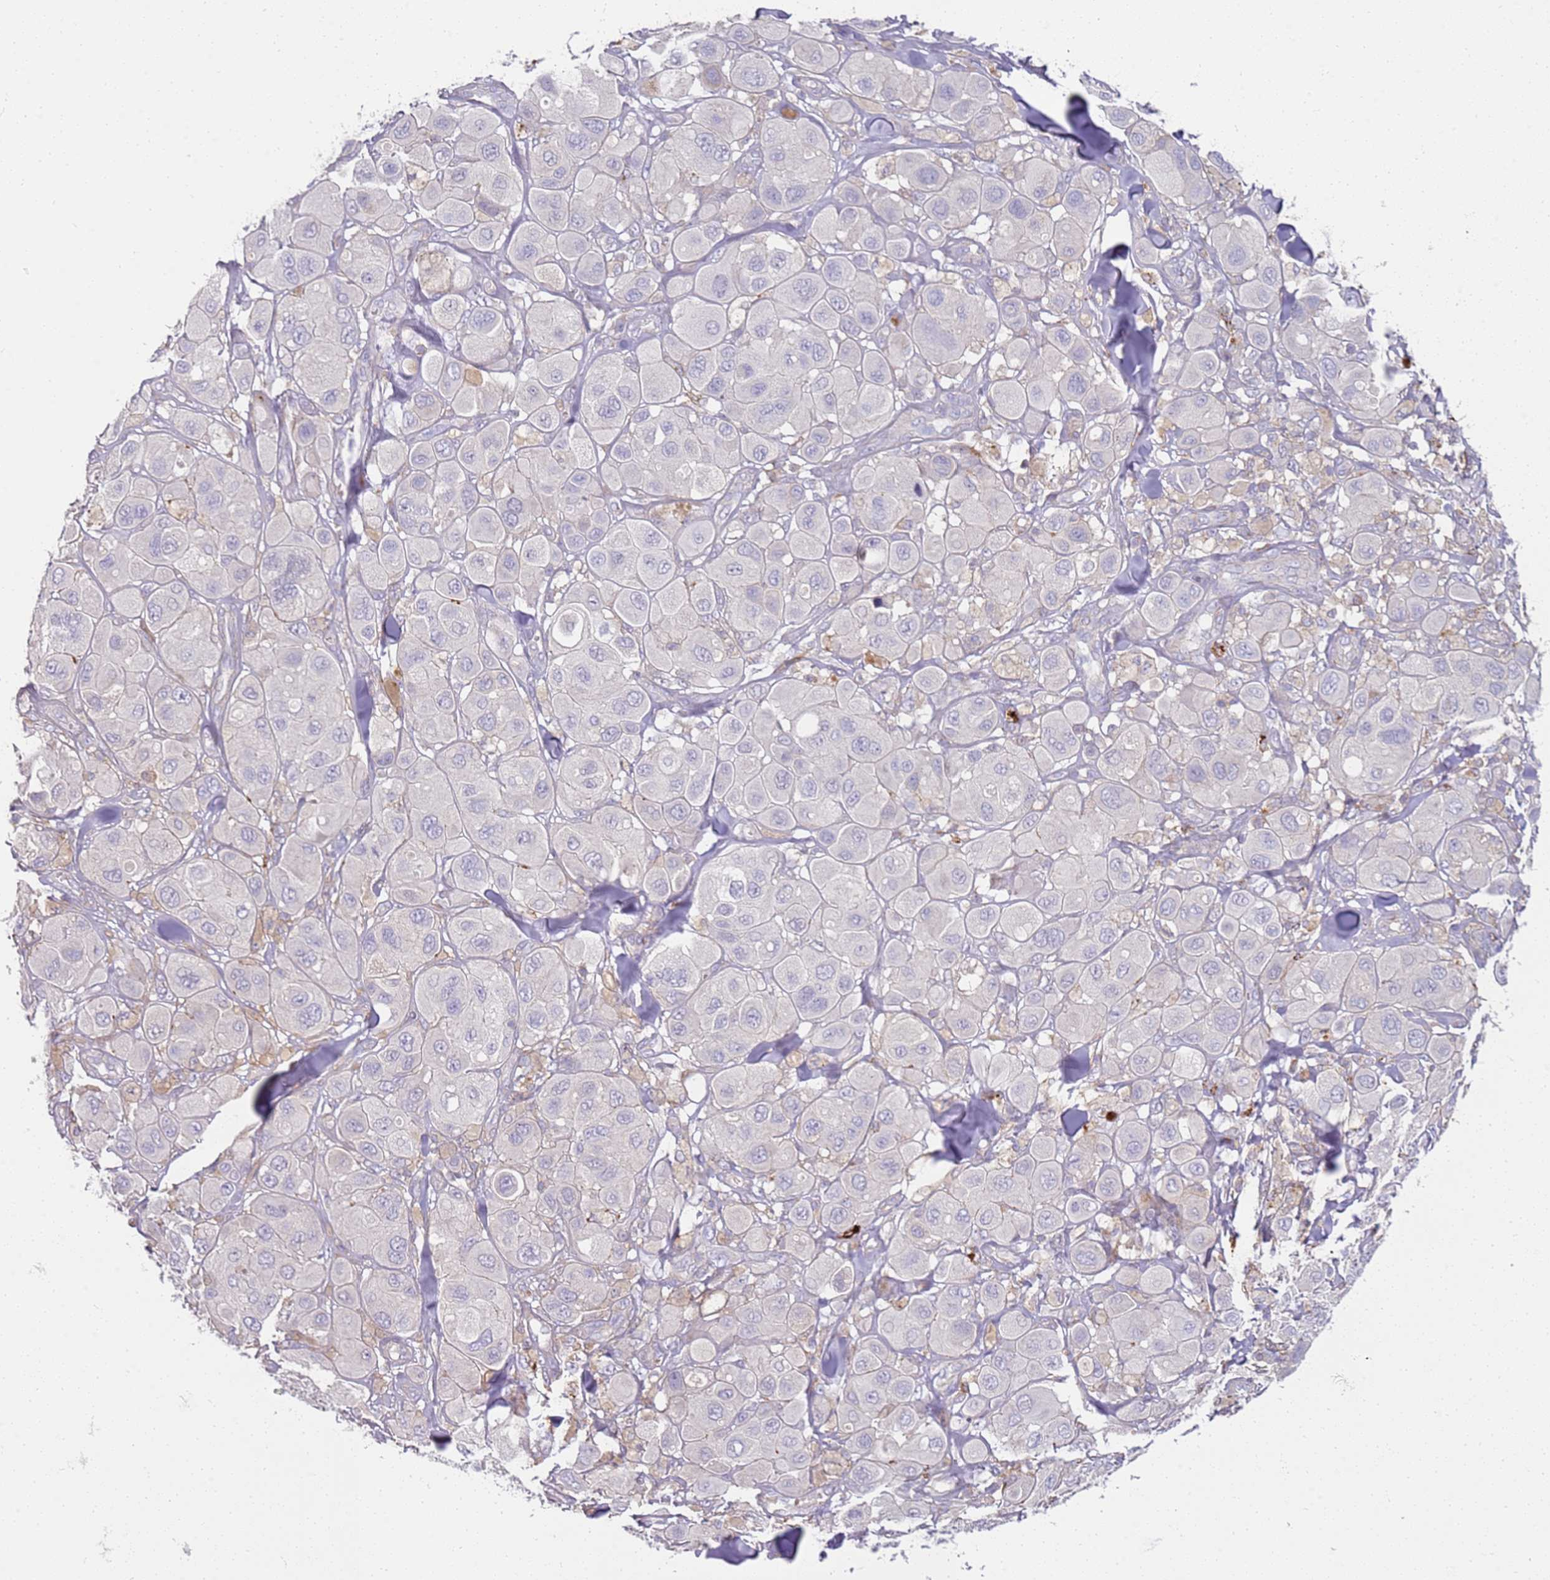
{"staining": {"intensity": "negative", "quantity": "none", "location": "none"}, "tissue": "melanoma", "cell_type": "Tumor cells", "image_type": "cancer", "snomed": [{"axis": "morphology", "description": "Malignant melanoma, Metastatic site"}, {"axis": "topography", "description": "Skin"}], "caption": "Tumor cells are negative for protein expression in human melanoma. (DAB (3,3'-diaminobenzidine) immunohistochemistry (IHC) visualized using brightfield microscopy, high magnification).", "gene": "FPR1", "patient": {"sex": "male", "age": 41}}